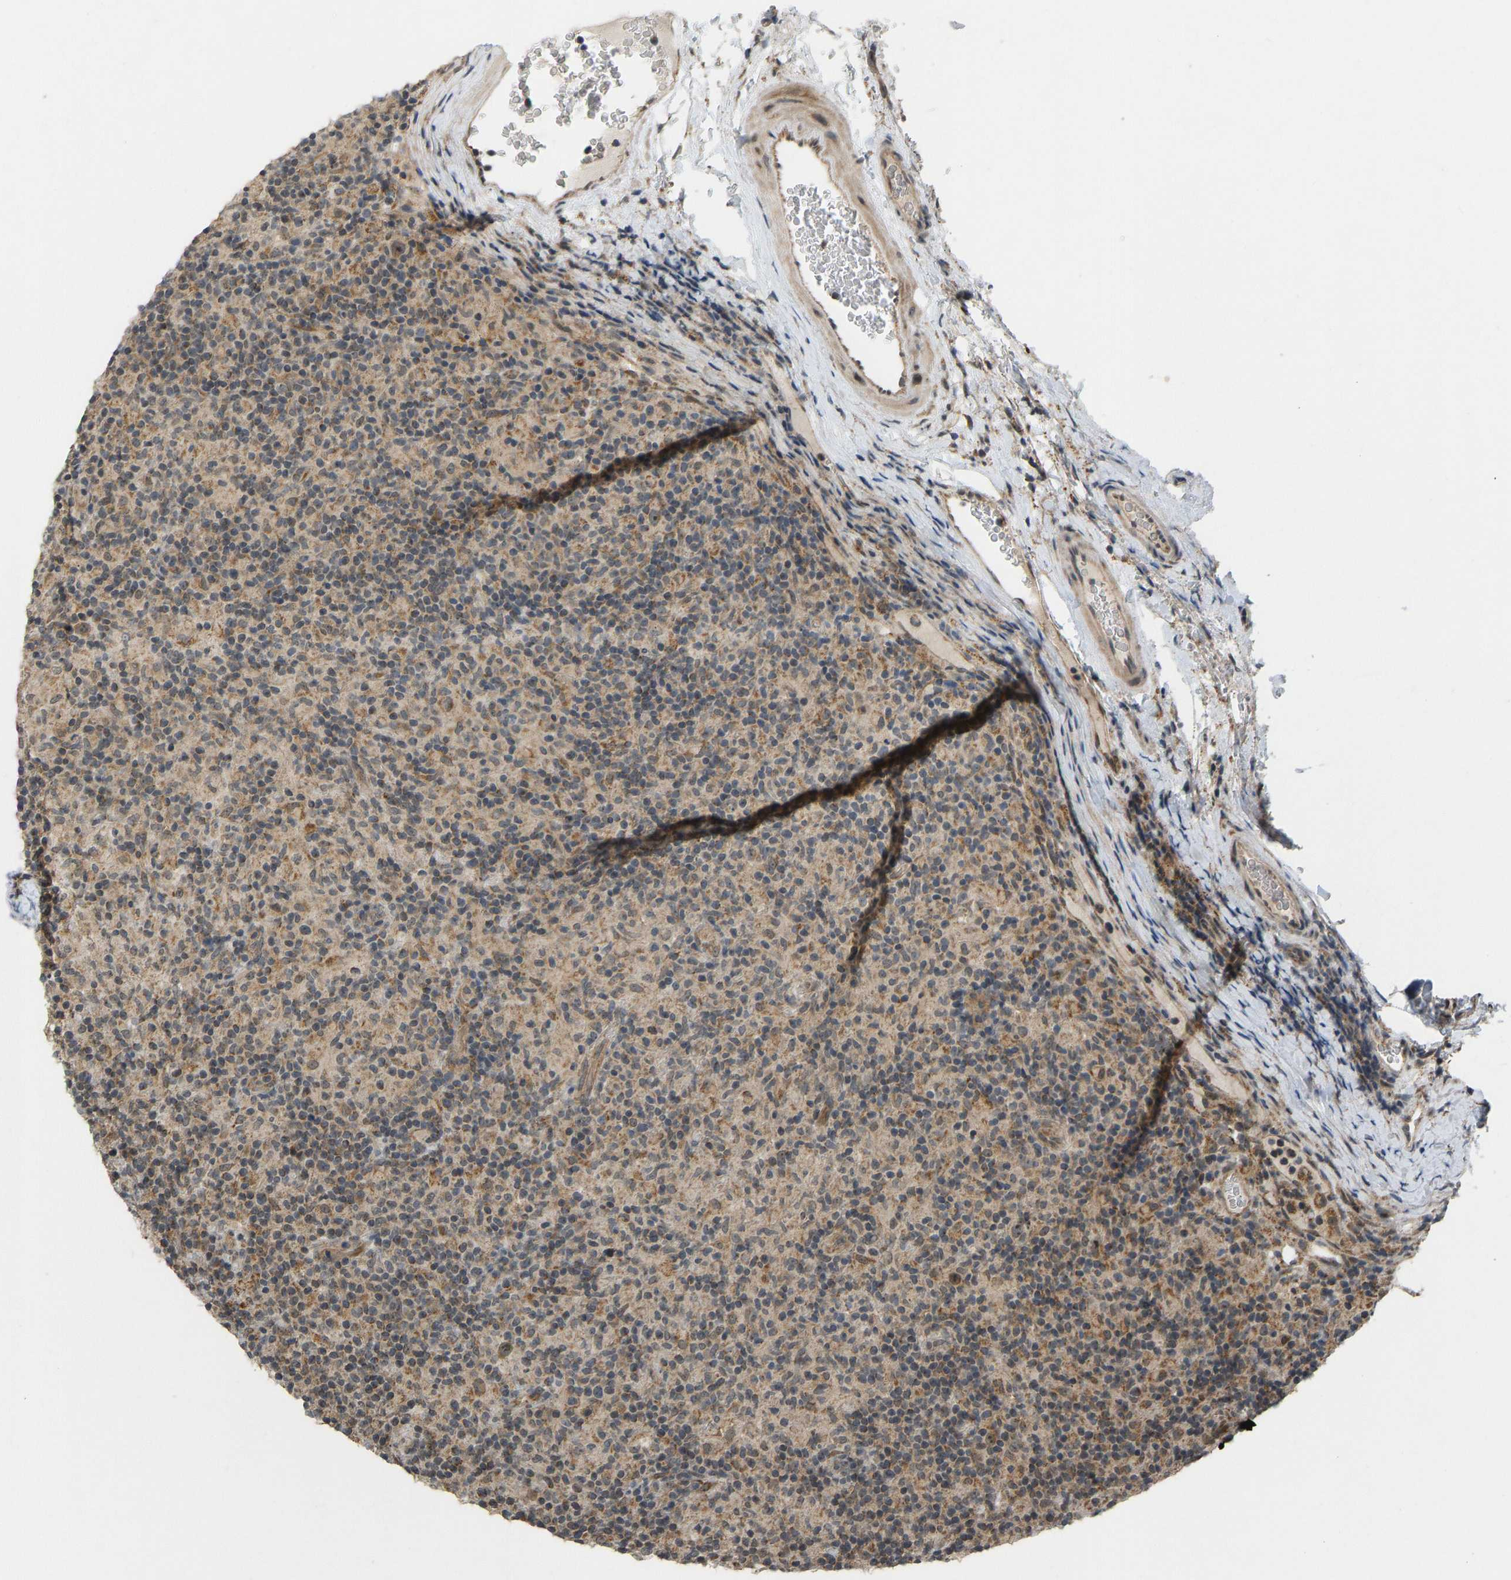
{"staining": {"intensity": "moderate", "quantity": ">75%", "location": "cytoplasmic/membranous,nuclear"}, "tissue": "lymphoma", "cell_type": "Tumor cells", "image_type": "cancer", "snomed": [{"axis": "morphology", "description": "Hodgkin's disease, NOS"}, {"axis": "topography", "description": "Lymph node"}], "caption": "Human Hodgkin's disease stained for a protein (brown) shows moderate cytoplasmic/membranous and nuclear positive positivity in approximately >75% of tumor cells.", "gene": "ACADS", "patient": {"sex": "male", "age": 70}}